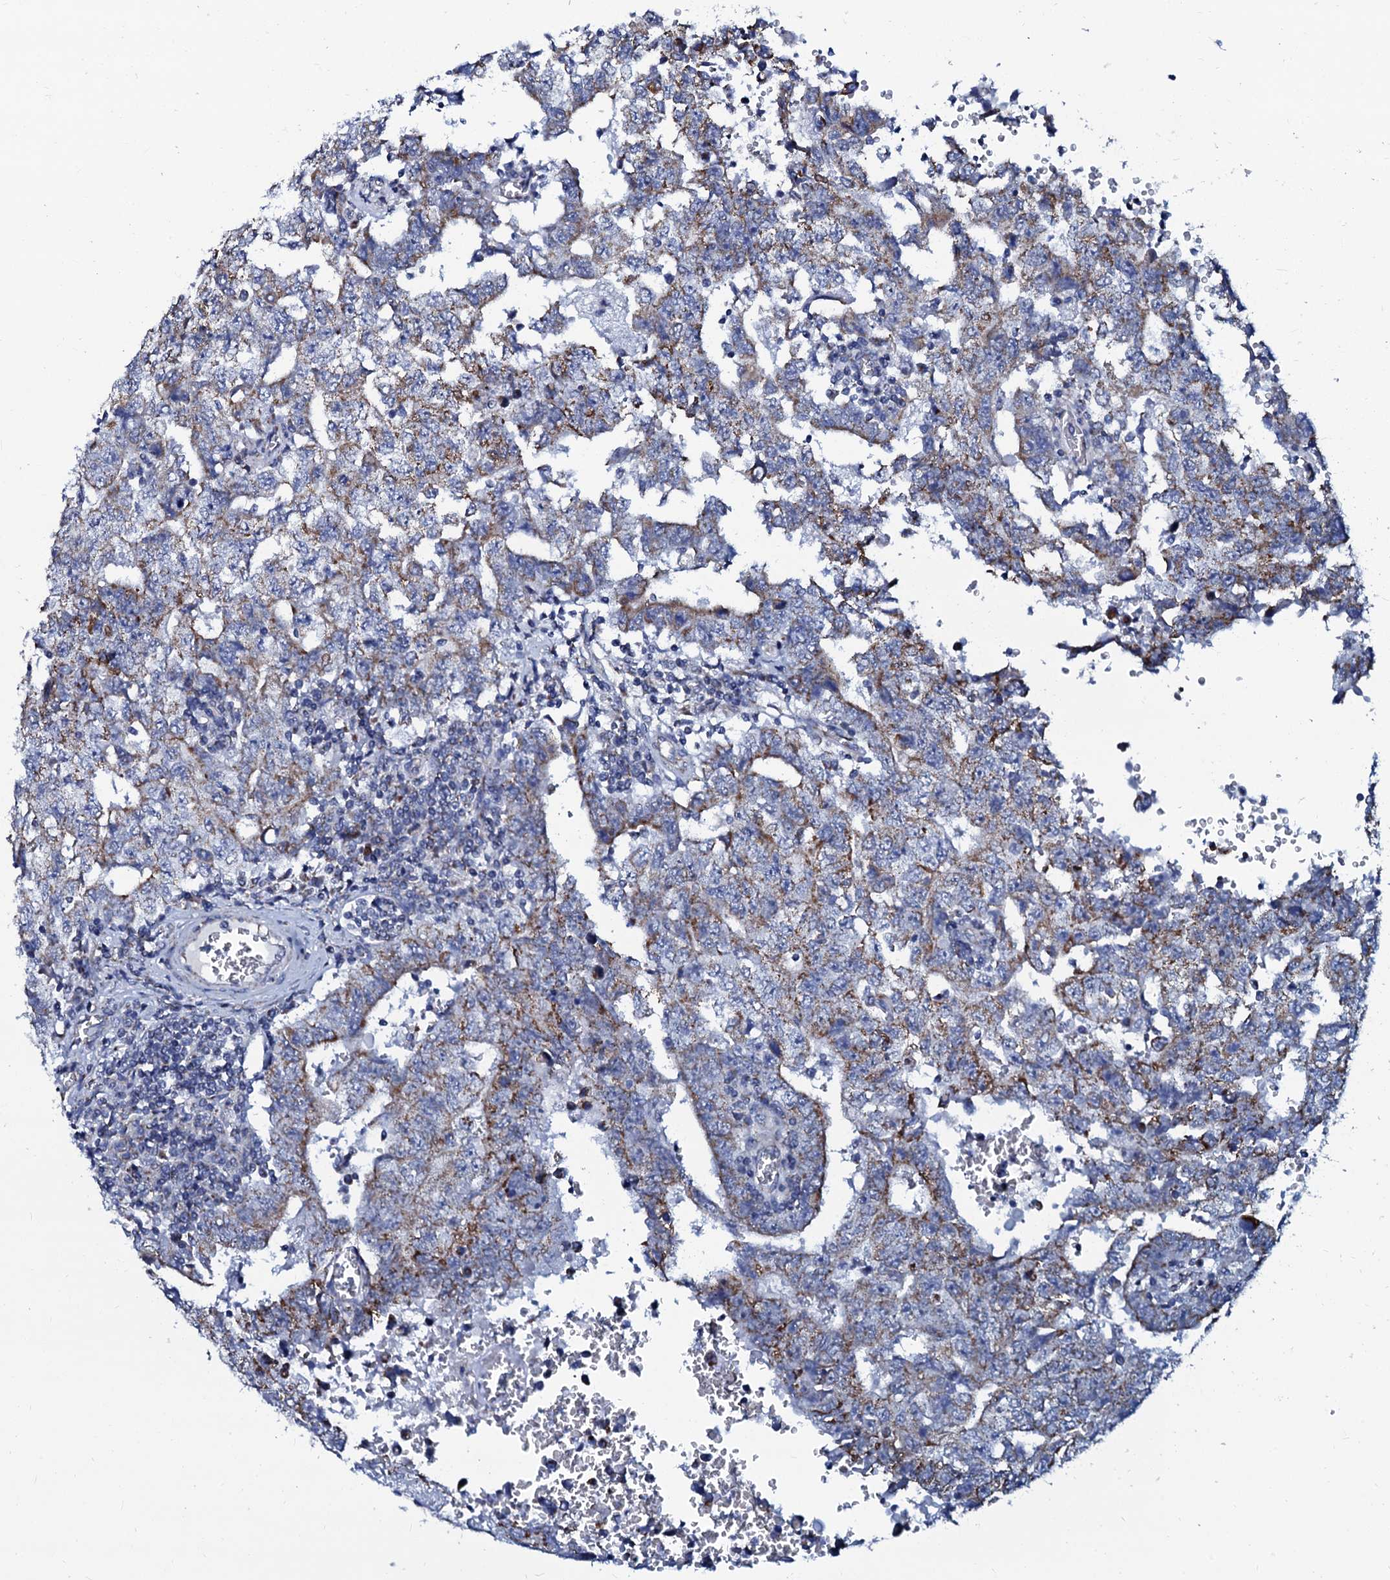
{"staining": {"intensity": "moderate", "quantity": "25%-75%", "location": "cytoplasmic/membranous"}, "tissue": "testis cancer", "cell_type": "Tumor cells", "image_type": "cancer", "snomed": [{"axis": "morphology", "description": "Carcinoma, Embryonal, NOS"}, {"axis": "topography", "description": "Testis"}], "caption": "Testis embryonal carcinoma was stained to show a protein in brown. There is medium levels of moderate cytoplasmic/membranous positivity in approximately 25%-75% of tumor cells. (DAB (3,3'-diaminobenzidine) = brown stain, brightfield microscopy at high magnification).", "gene": "SLC37A4", "patient": {"sex": "male", "age": 26}}